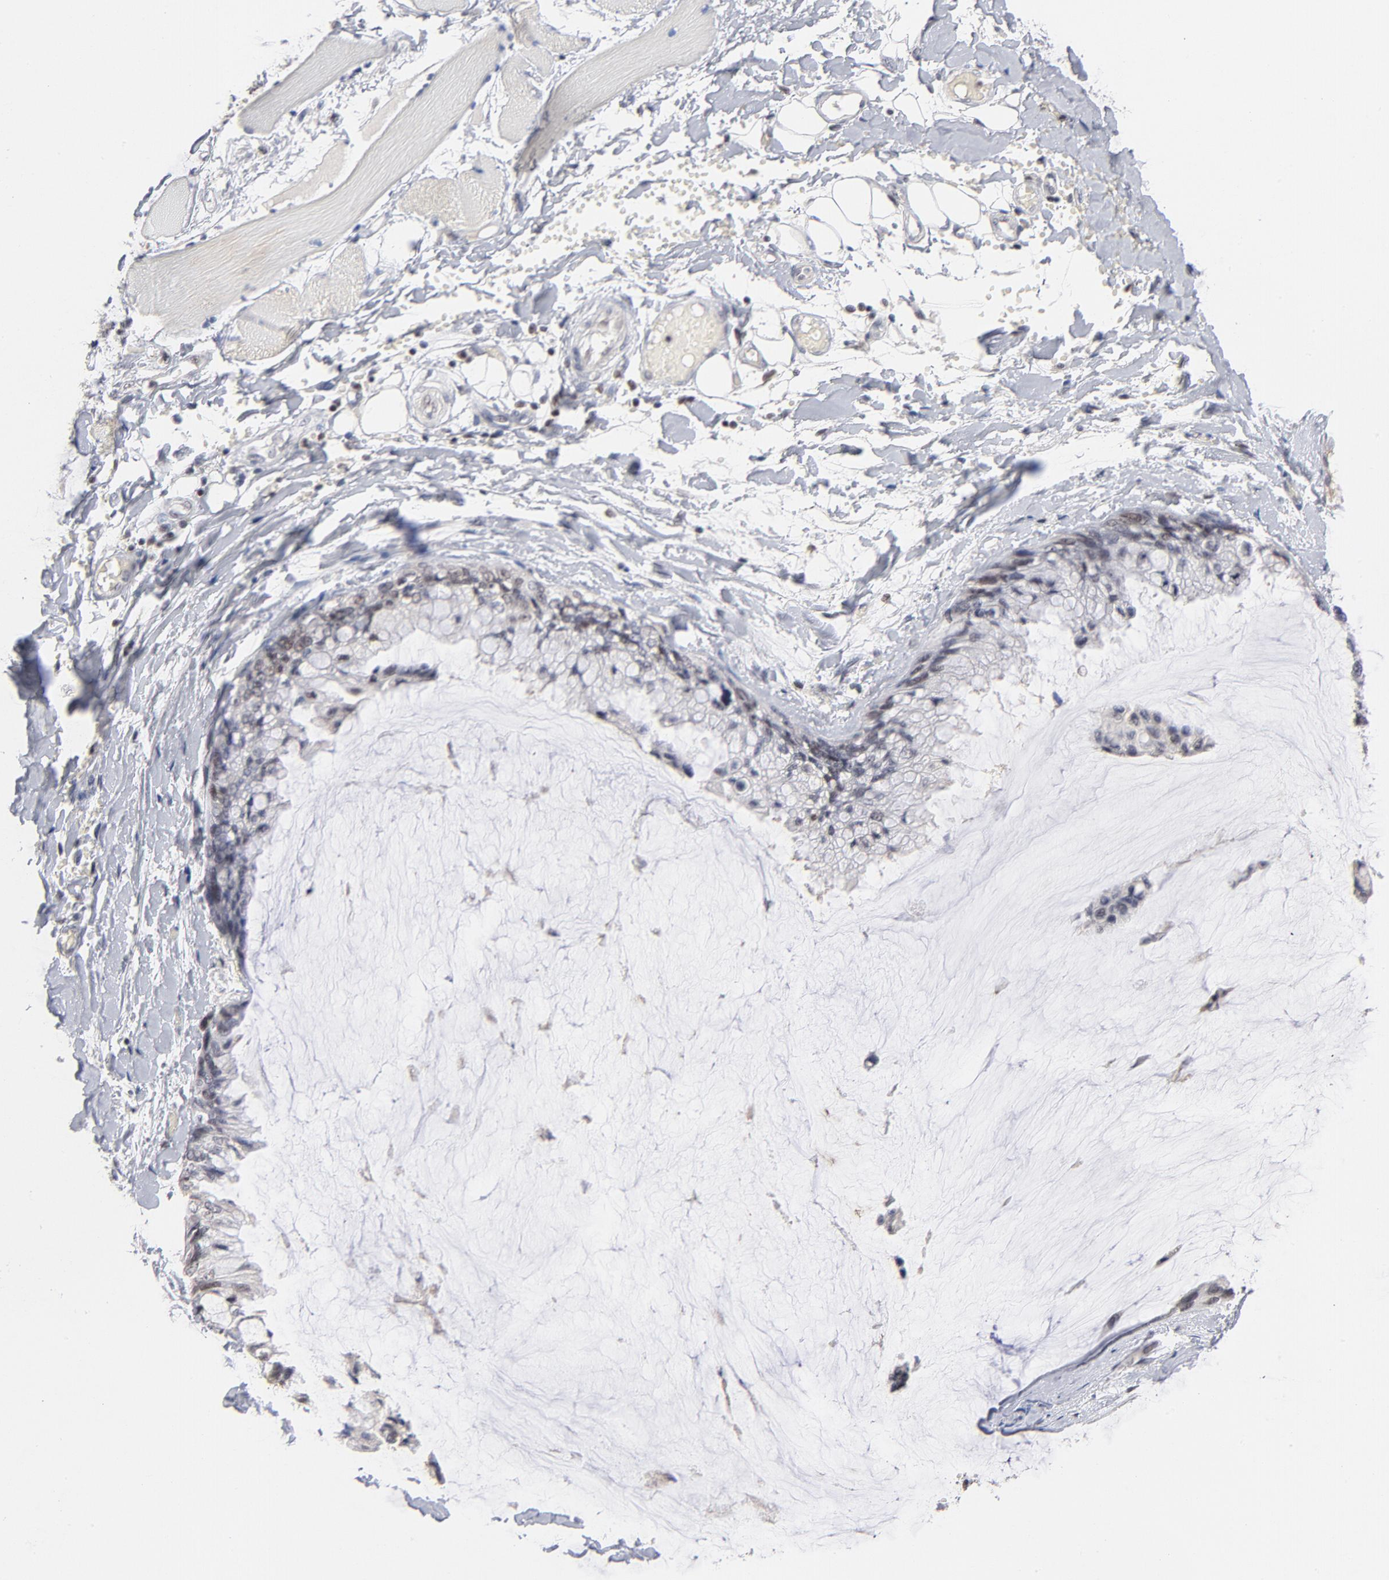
{"staining": {"intensity": "weak", "quantity": "<25%", "location": "nuclear"}, "tissue": "ovarian cancer", "cell_type": "Tumor cells", "image_type": "cancer", "snomed": [{"axis": "morphology", "description": "Cystadenocarcinoma, mucinous, NOS"}, {"axis": "topography", "description": "Ovary"}], "caption": "IHC of ovarian mucinous cystadenocarcinoma reveals no staining in tumor cells.", "gene": "MAX", "patient": {"sex": "female", "age": 39}}